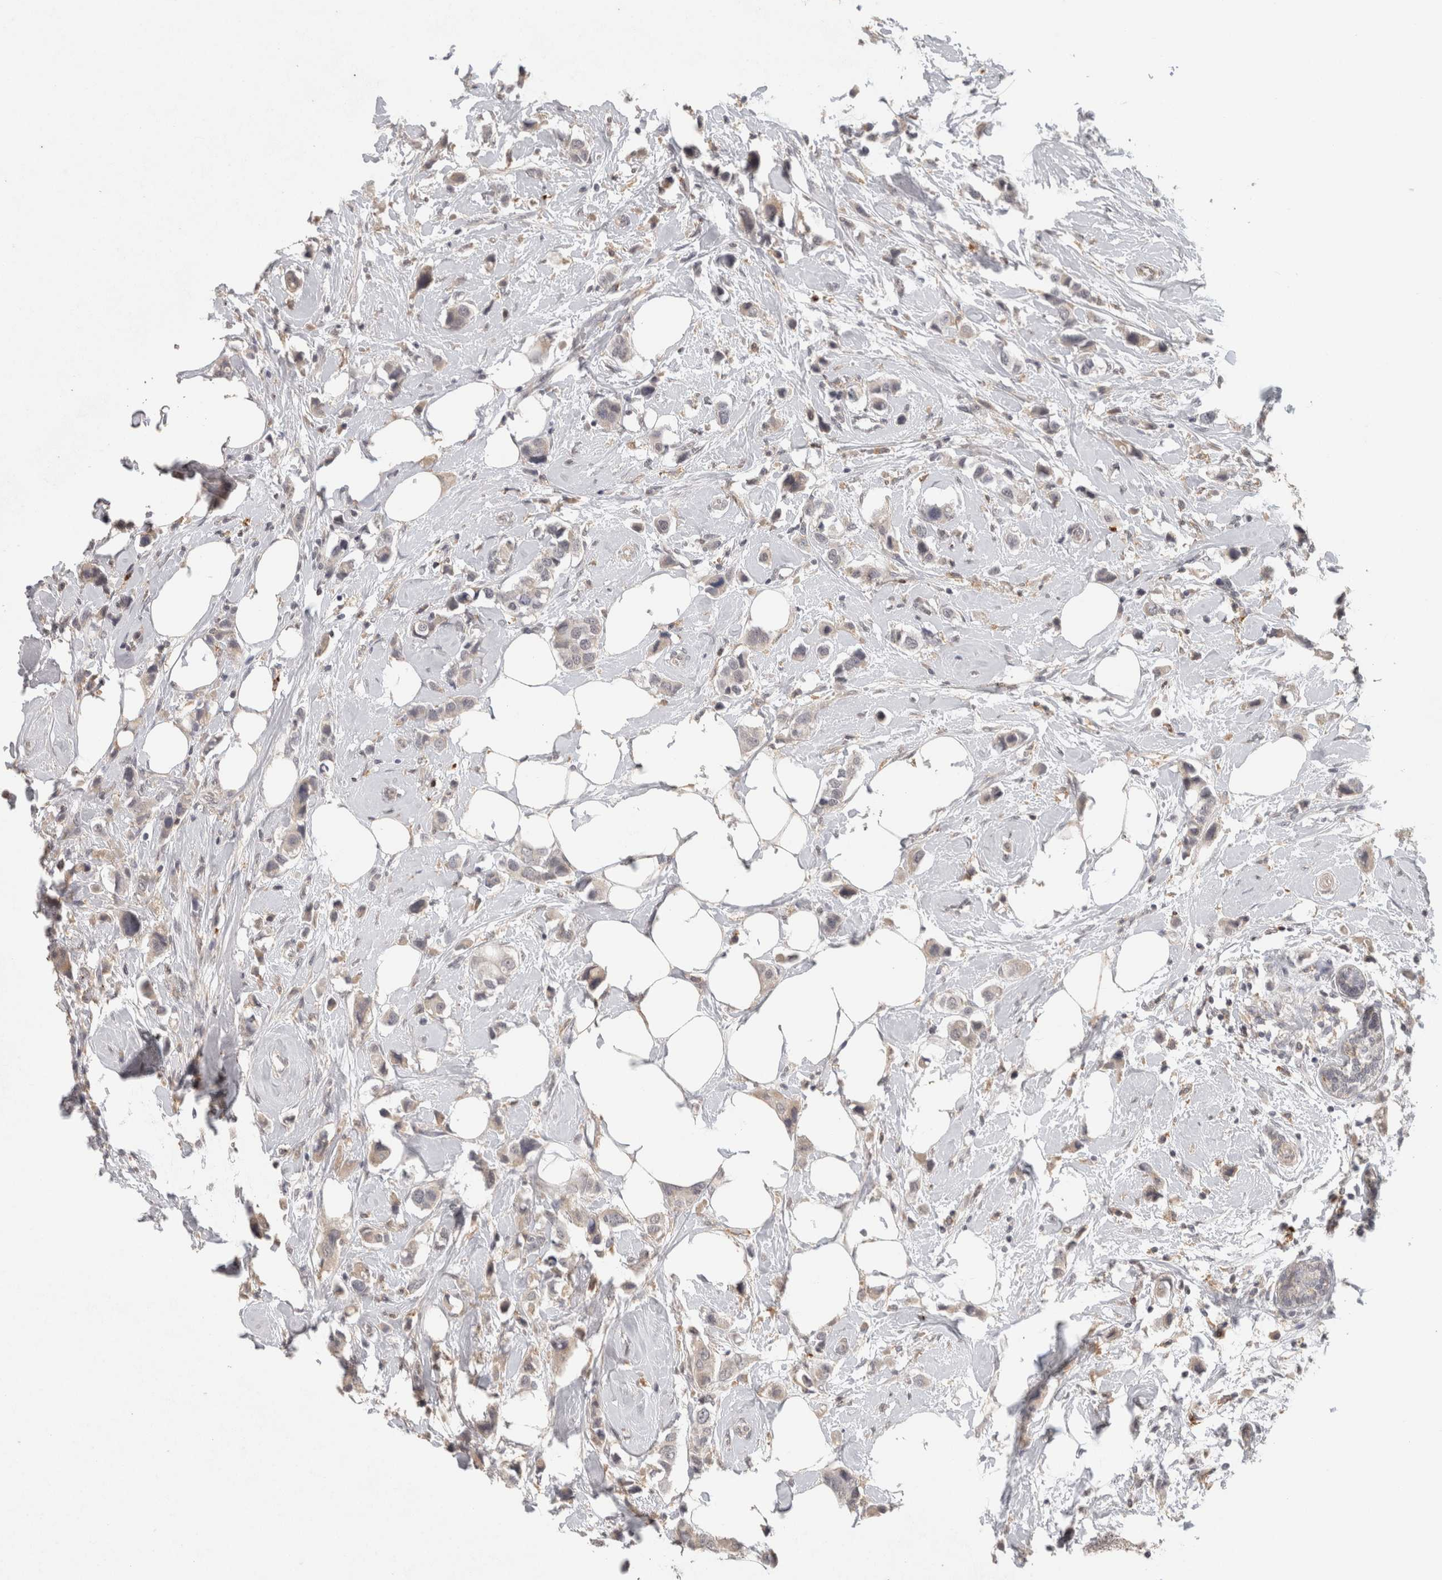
{"staining": {"intensity": "negative", "quantity": "none", "location": "none"}, "tissue": "breast cancer", "cell_type": "Tumor cells", "image_type": "cancer", "snomed": [{"axis": "morphology", "description": "Normal tissue, NOS"}, {"axis": "morphology", "description": "Duct carcinoma"}, {"axis": "topography", "description": "Breast"}], "caption": "A high-resolution photomicrograph shows IHC staining of invasive ductal carcinoma (breast), which displays no significant positivity in tumor cells.", "gene": "HAVCR2", "patient": {"sex": "female", "age": 50}}